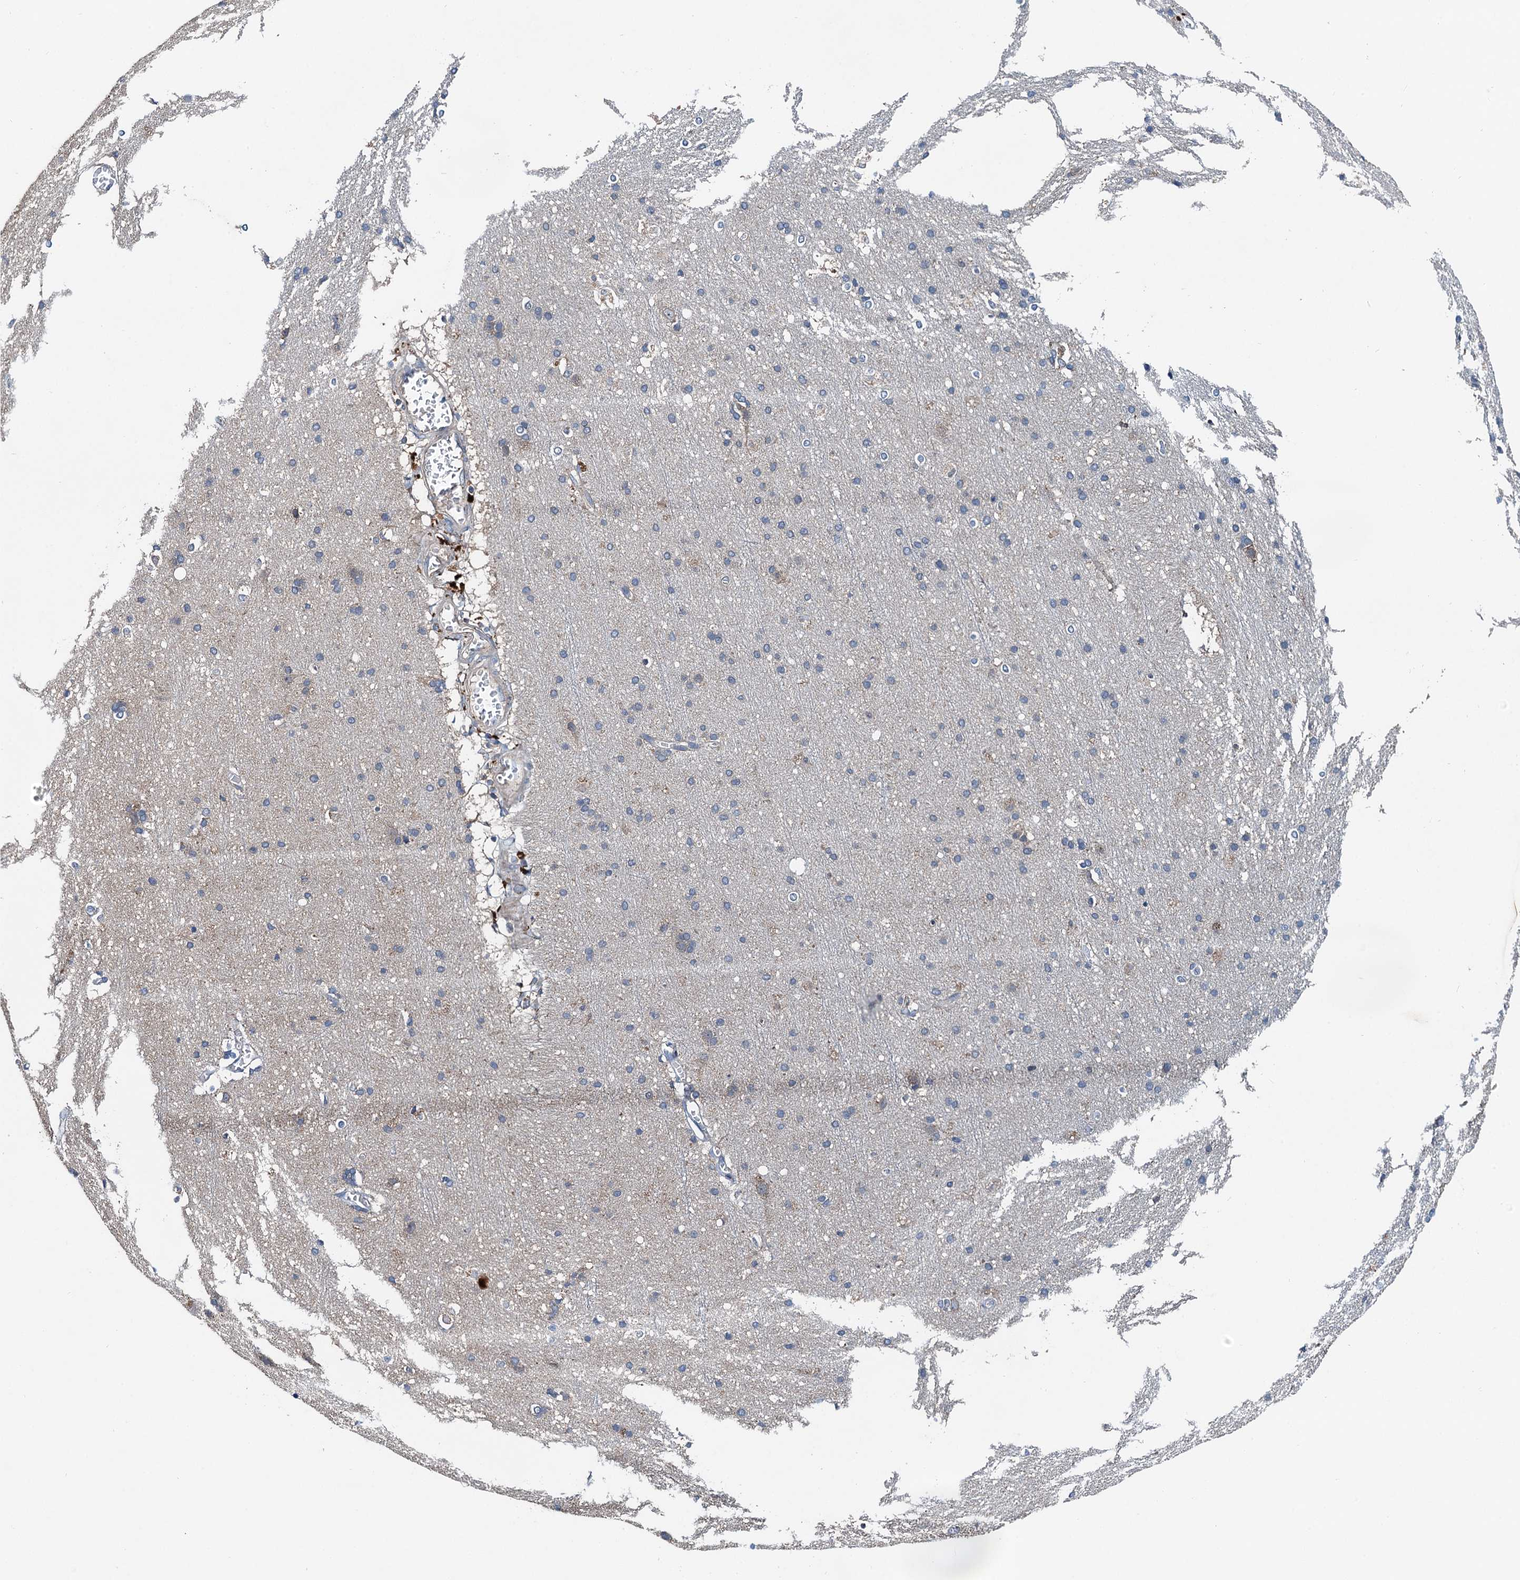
{"staining": {"intensity": "weak", "quantity": "25%-75%", "location": "cytoplasmic/membranous"}, "tissue": "cerebral cortex", "cell_type": "Endothelial cells", "image_type": "normal", "snomed": [{"axis": "morphology", "description": "Normal tissue, NOS"}, {"axis": "topography", "description": "Cerebral cortex"}], "caption": "Immunohistochemistry (IHC) histopathology image of benign cerebral cortex: human cerebral cortex stained using immunohistochemistry reveals low levels of weak protein expression localized specifically in the cytoplasmic/membranous of endothelial cells, appearing as a cytoplasmic/membranous brown color.", "gene": "EFL1", "patient": {"sex": "male", "age": 54}}